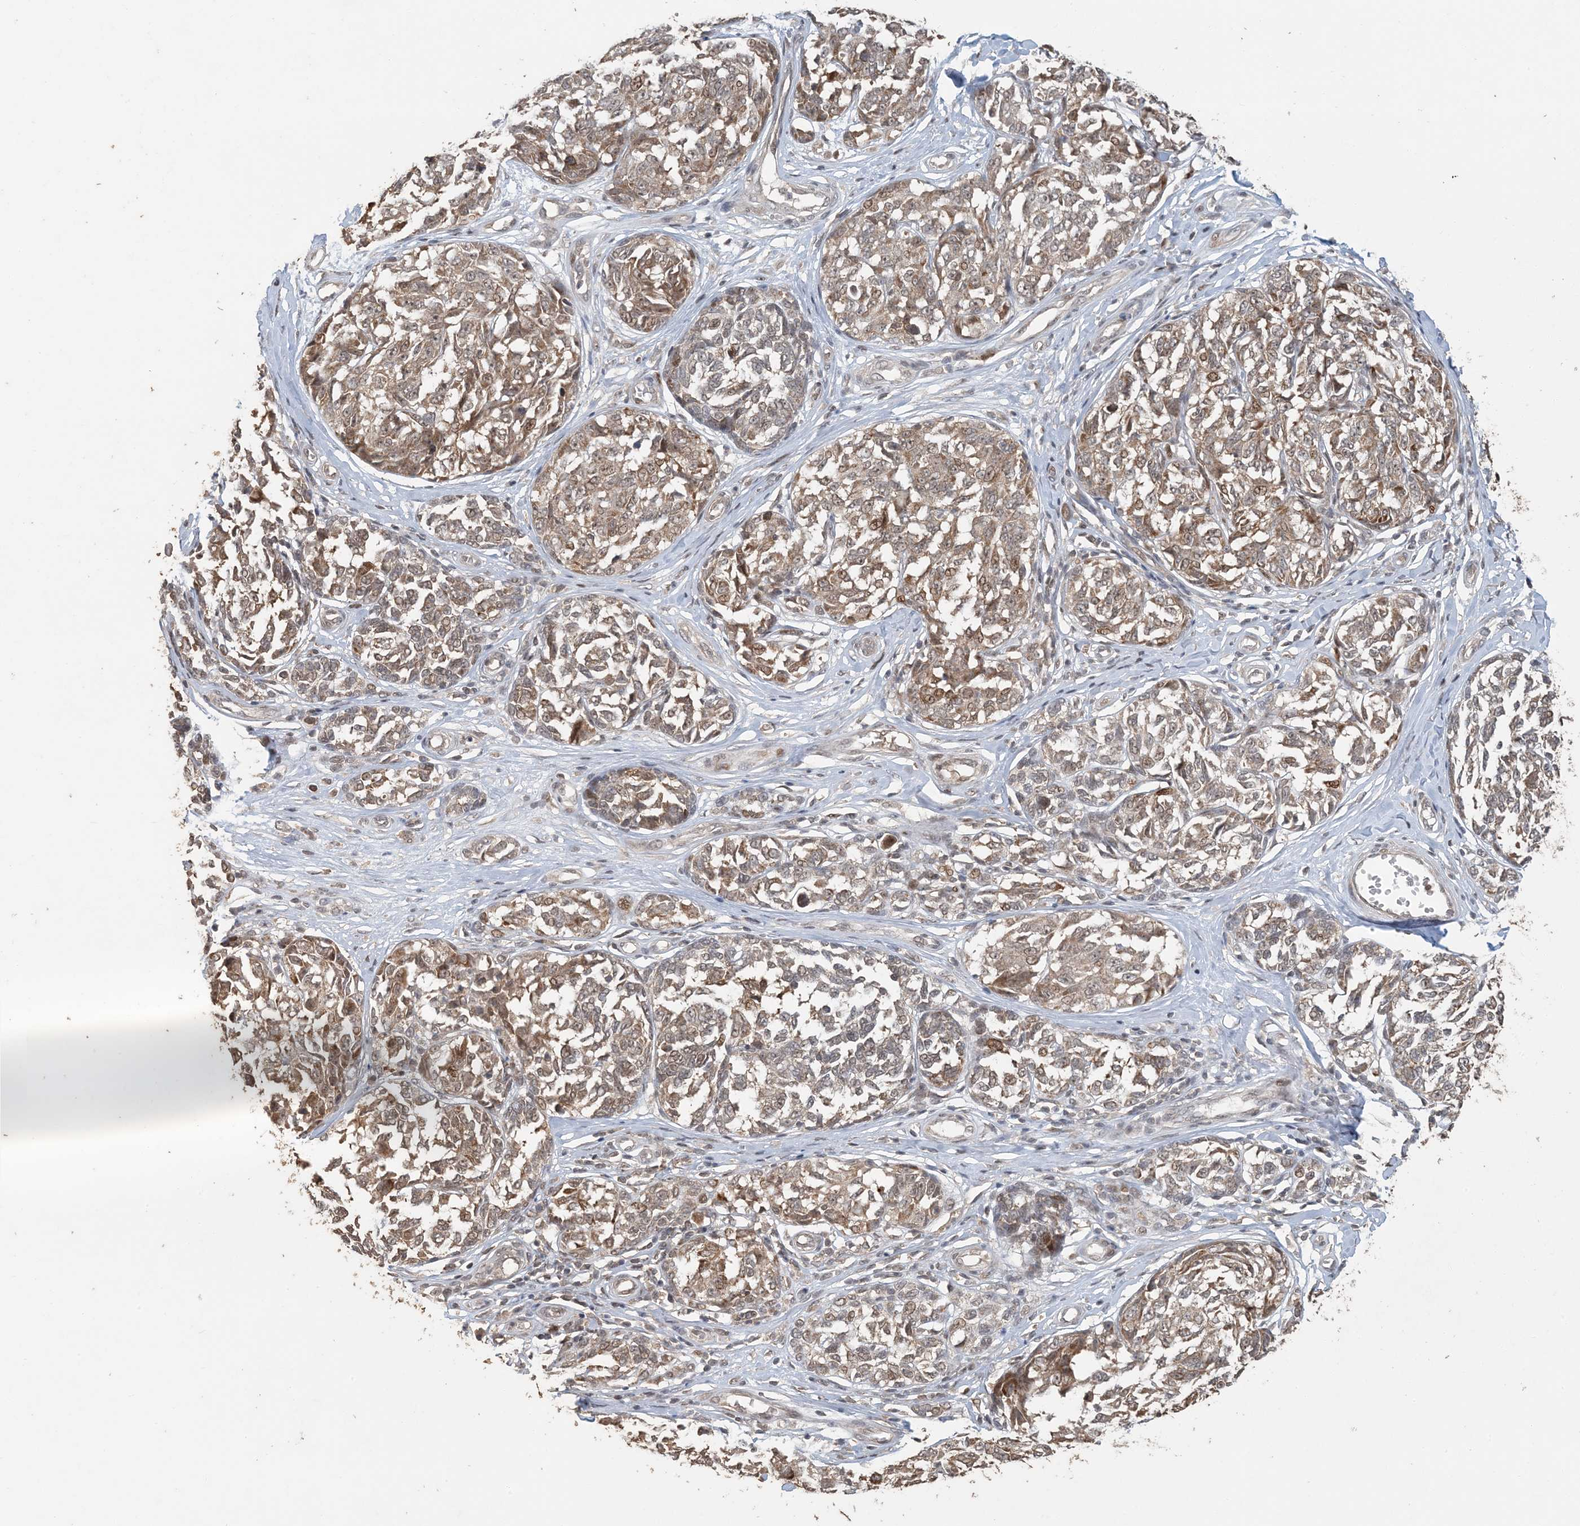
{"staining": {"intensity": "weak", "quantity": ">75%", "location": "cytoplasmic/membranous,nuclear"}, "tissue": "melanoma", "cell_type": "Tumor cells", "image_type": "cancer", "snomed": [{"axis": "morphology", "description": "Malignant melanoma, NOS"}, {"axis": "topography", "description": "Skin"}], "caption": "Protein expression analysis of human melanoma reveals weak cytoplasmic/membranous and nuclear positivity in approximately >75% of tumor cells.", "gene": "ATP13A2", "patient": {"sex": "female", "age": 64}}